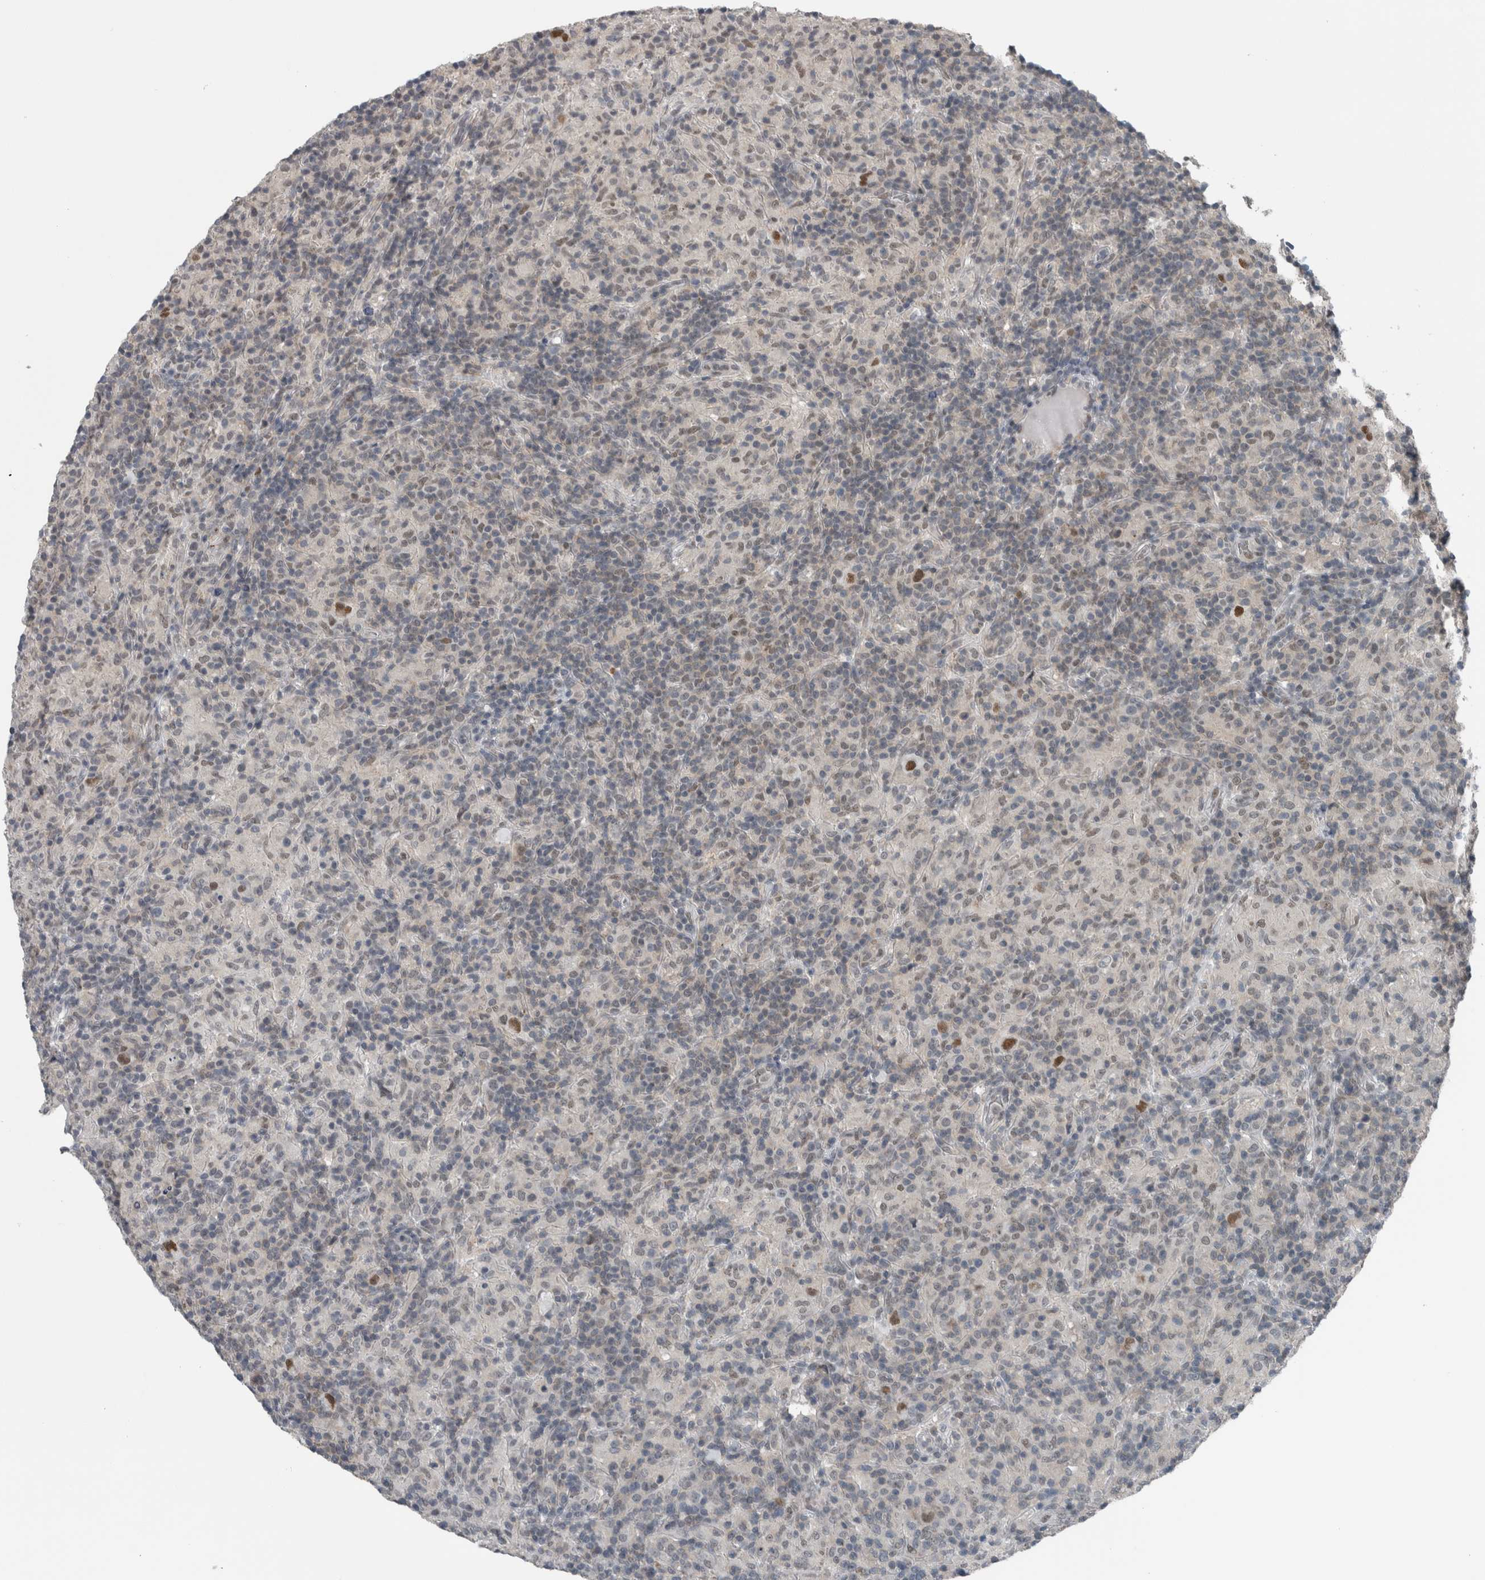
{"staining": {"intensity": "strong", "quantity": ">75%", "location": "nuclear"}, "tissue": "lymphoma", "cell_type": "Tumor cells", "image_type": "cancer", "snomed": [{"axis": "morphology", "description": "Hodgkin's disease, NOS"}, {"axis": "topography", "description": "Lymph node"}], "caption": "Immunohistochemistry (IHC) micrograph of lymphoma stained for a protein (brown), which demonstrates high levels of strong nuclear positivity in about >75% of tumor cells.", "gene": "ZBTB21", "patient": {"sex": "male", "age": 70}}